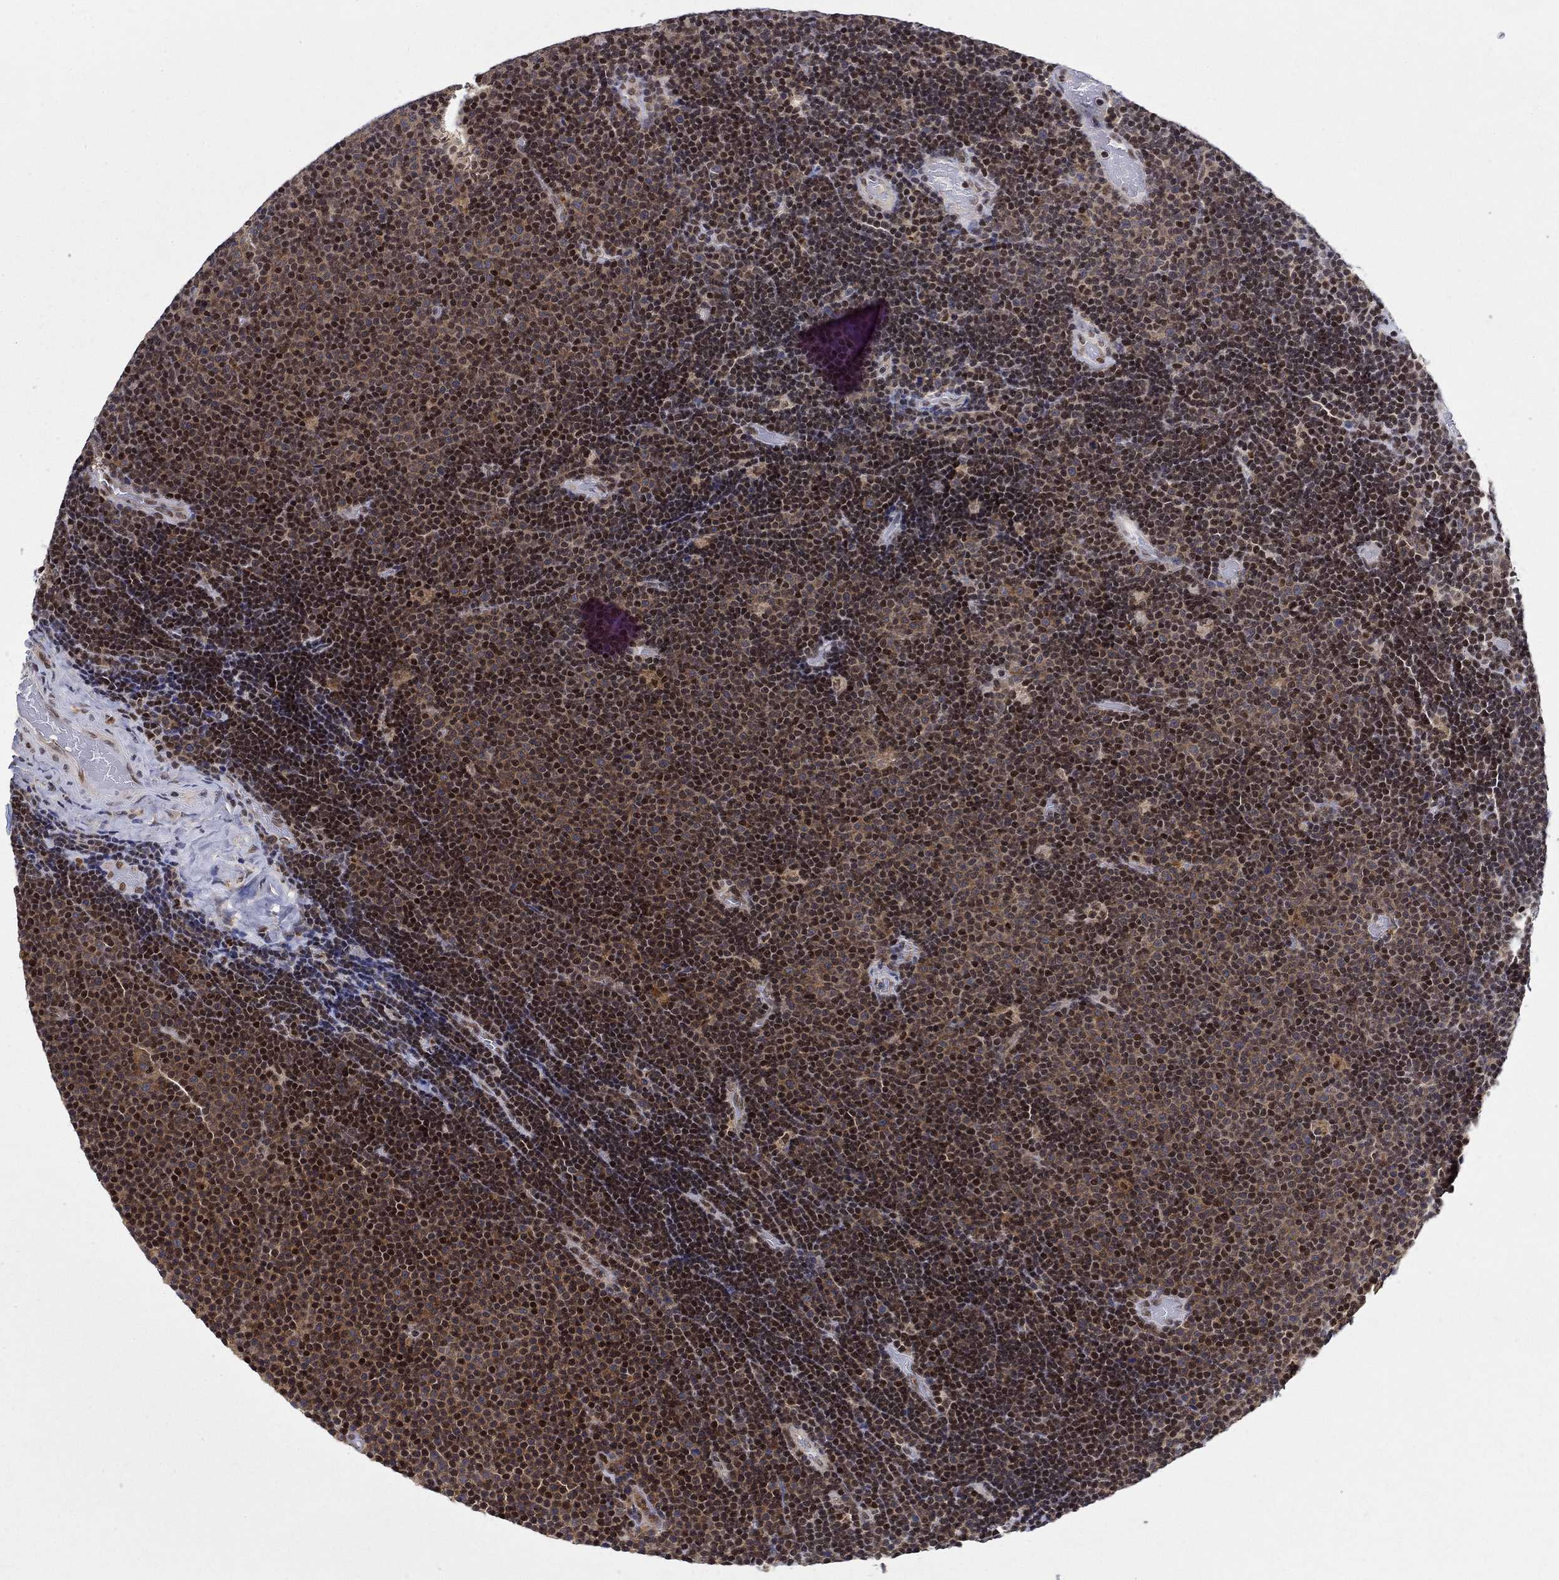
{"staining": {"intensity": "strong", "quantity": "25%-75%", "location": "nuclear"}, "tissue": "lymphoma", "cell_type": "Tumor cells", "image_type": "cancer", "snomed": [{"axis": "morphology", "description": "Malignant lymphoma, non-Hodgkin's type, Low grade"}, {"axis": "topography", "description": "Brain"}], "caption": "Immunohistochemical staining of low-grade malignant lymphoma, non-Hodgkin's type demonstrates strong nuclear protein expression in approximately 25%-75% of tumor cells.", "gene": "ZNF594", "patient": {"sex": "female", "age": 66}}